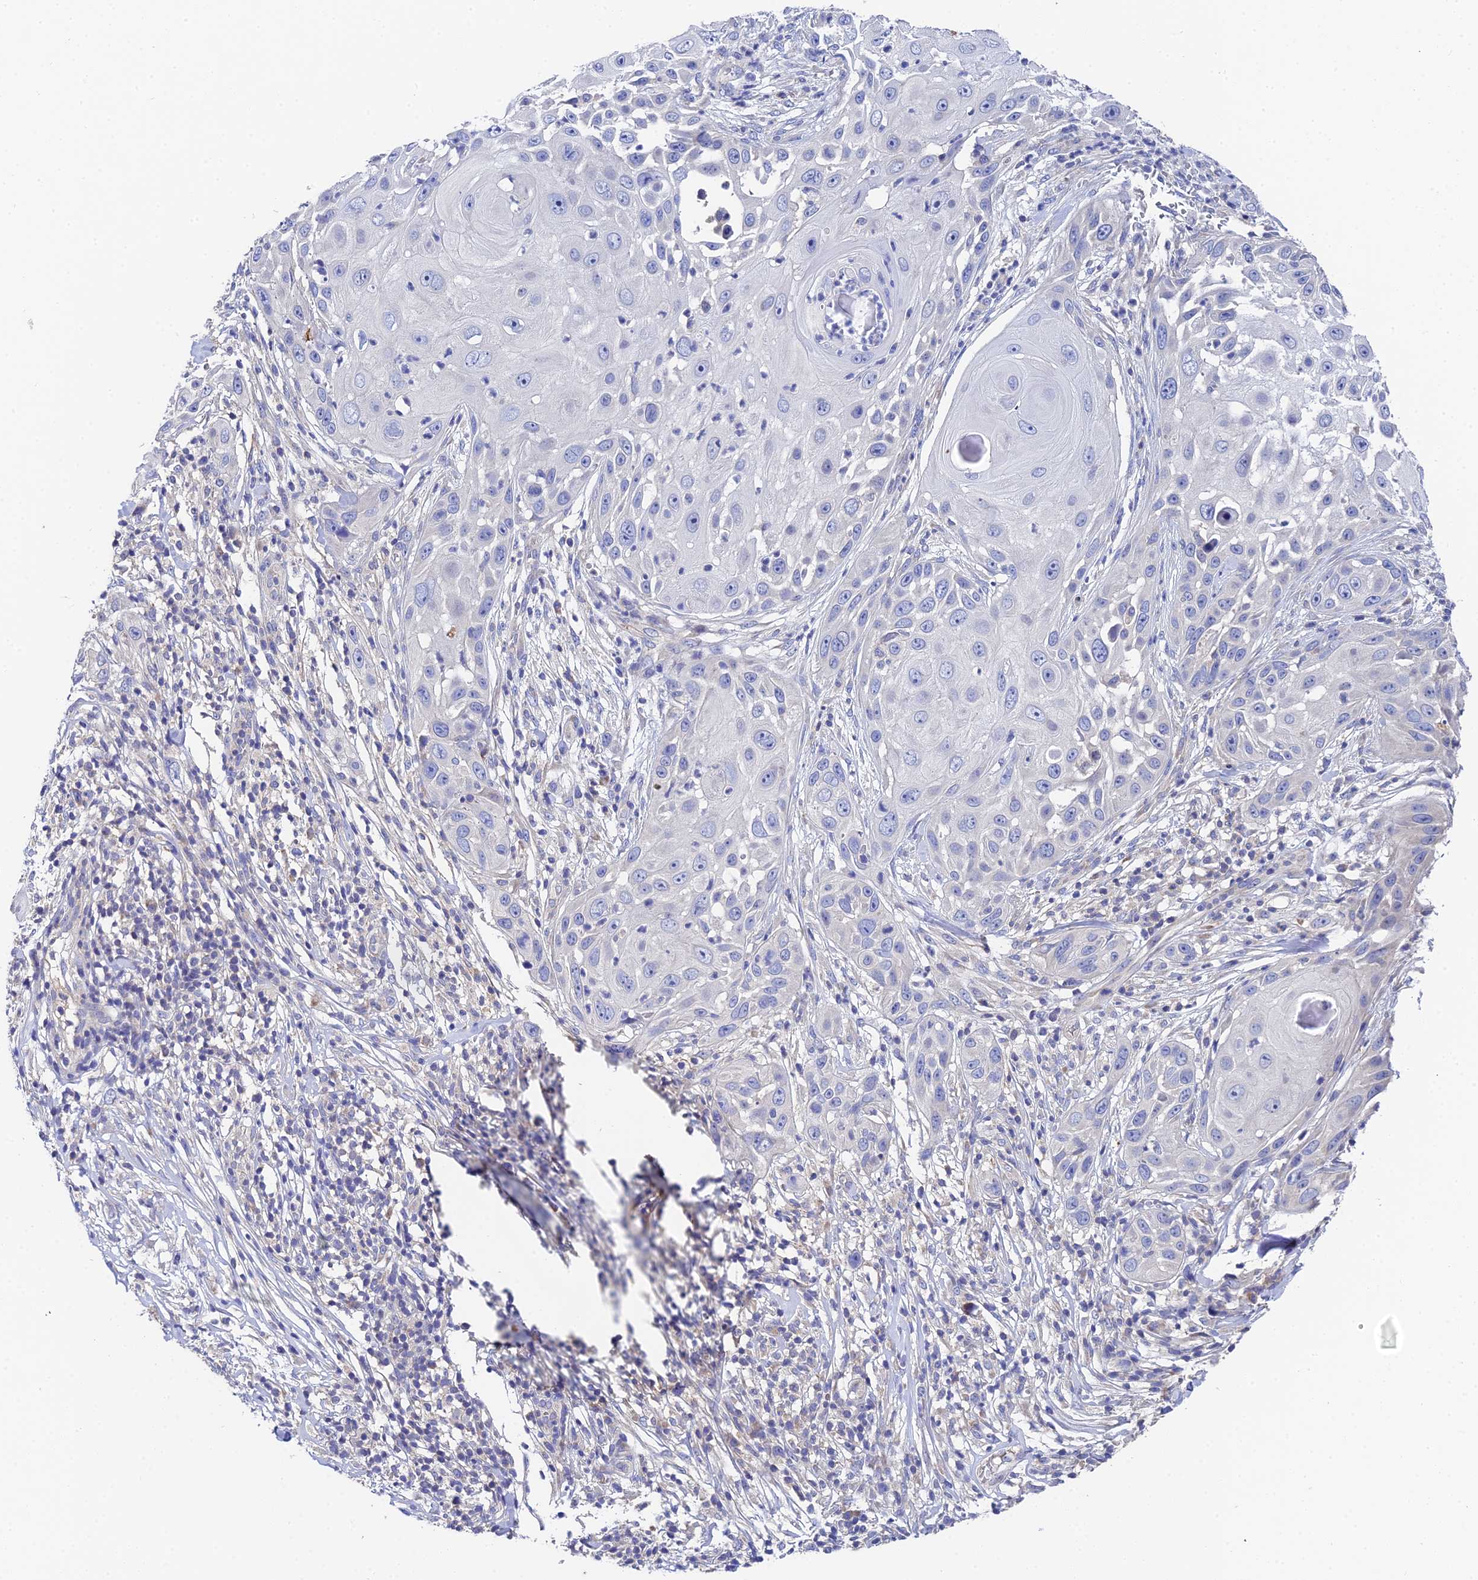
{"staining": {"intensity": "negative", "quantity": "none", "location": "none"}, "tissue": "skin cancer", "cell_type": "Tumor cells", "image_type": "cancer", "snomed": [{"axis": "morphology", "description": "Squamous cell carcinoma, NOS"}, {"axis": "topography", "description": "Skin"}], "caption": "DAB immunohistochemical staining of human squamous cell carcinoma (skin) demonstrates no significant expression in tumor cells.", "gene": "UBE2L3", "patient": {"sex": "female", "age": 44}}